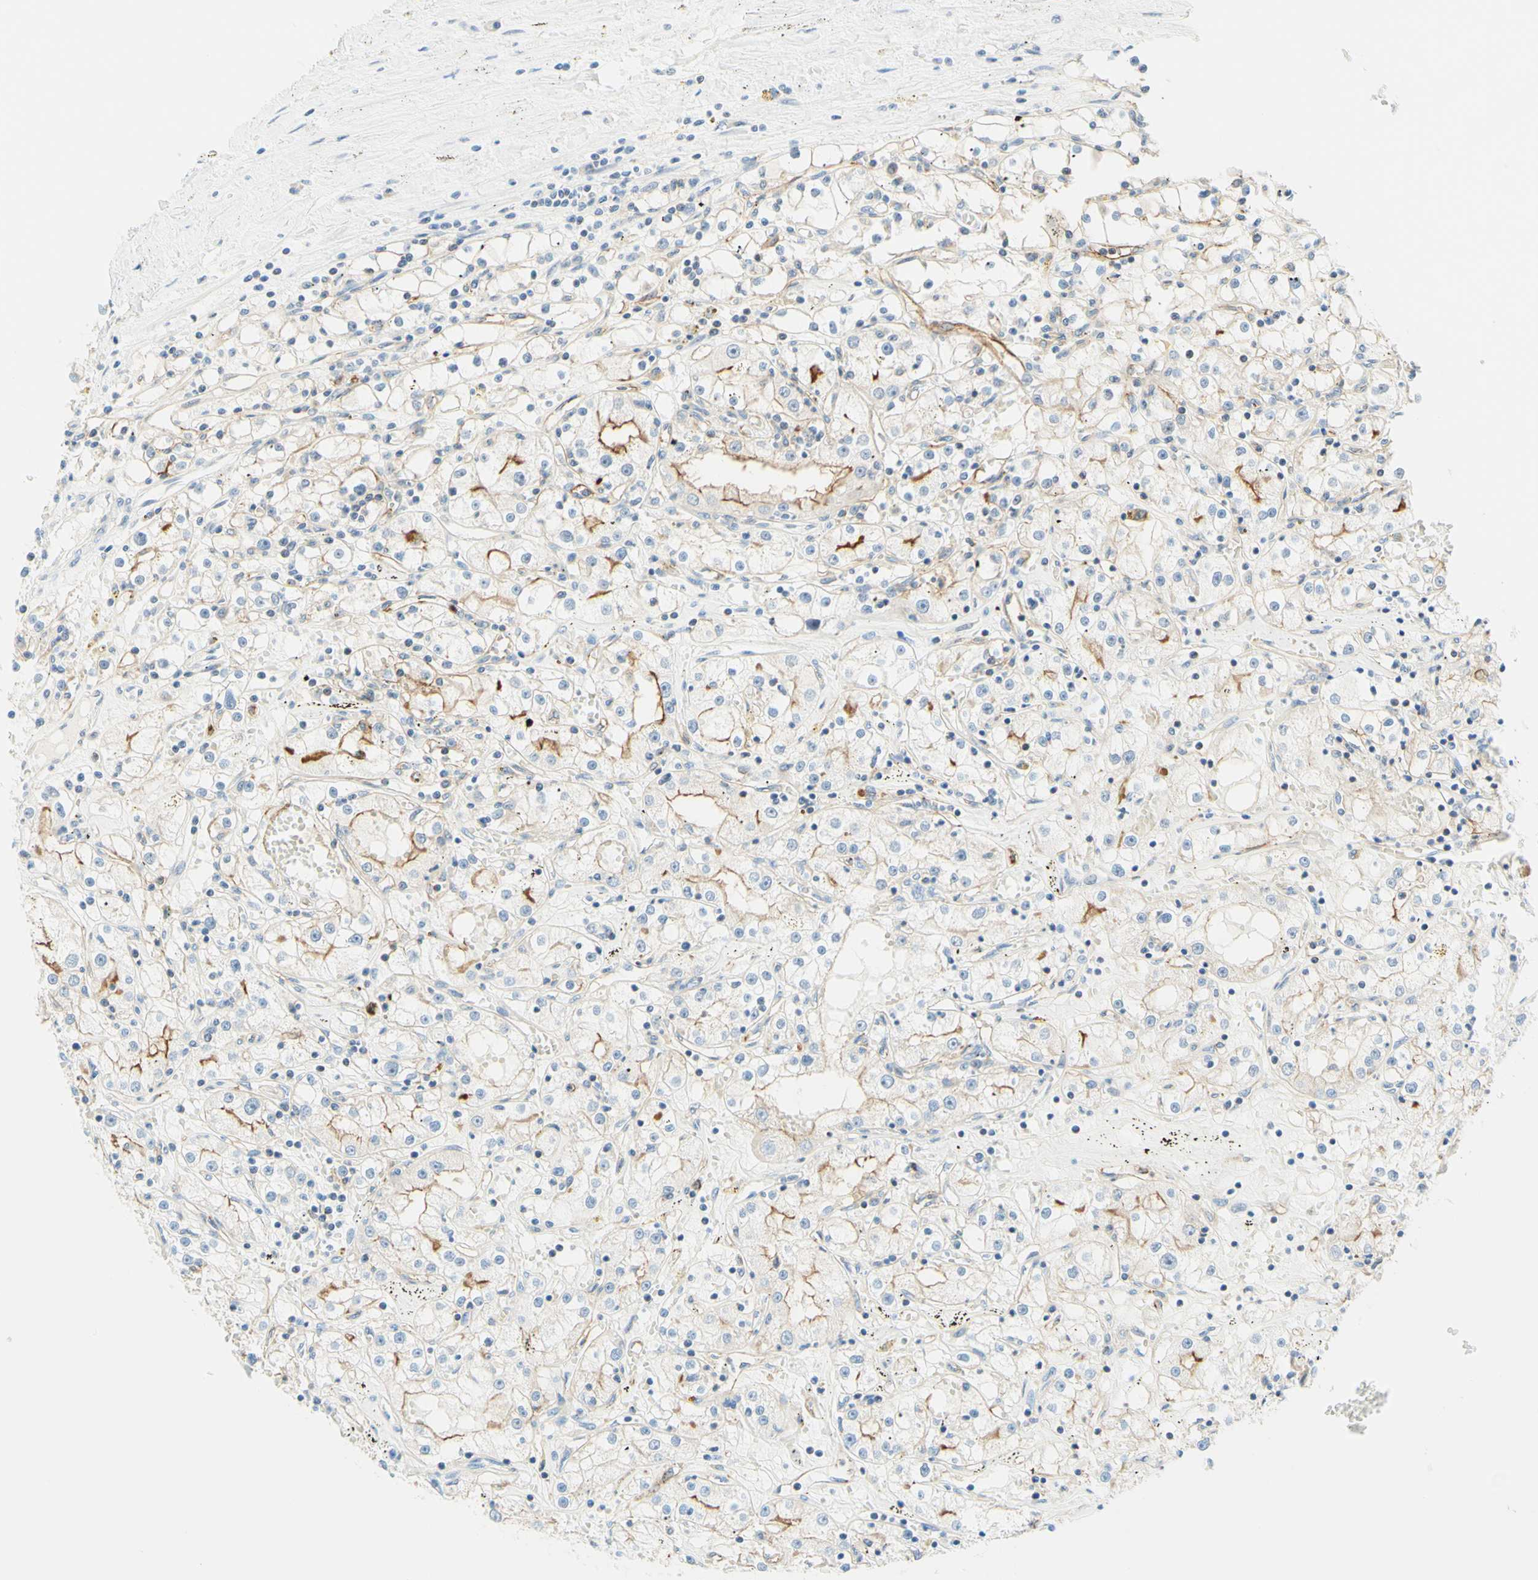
{"staining": {"intensity": "weak", "quantity": "<25%", "location": "cytoplasmic/membranous"}, "tissue": "renal cancer", "cell_type": "Tumor cells", "image_type": "cancer", "snomed": [{"axis": "morphology", "description": "Adenocarcinoma, NOS"}, {"axis": "topography", "description": "Kidney"}], "caption": "This is a histopathology image of immunohistochemistry (IHC) staining of renal adenocarcinoma, which shows no positivity in tumor cells. (DAB immunohistochemistry visualized using brightfield microscopy, high magnification).", "gene": "TREM2", "patient": {"sex": "male", "age": 56}}